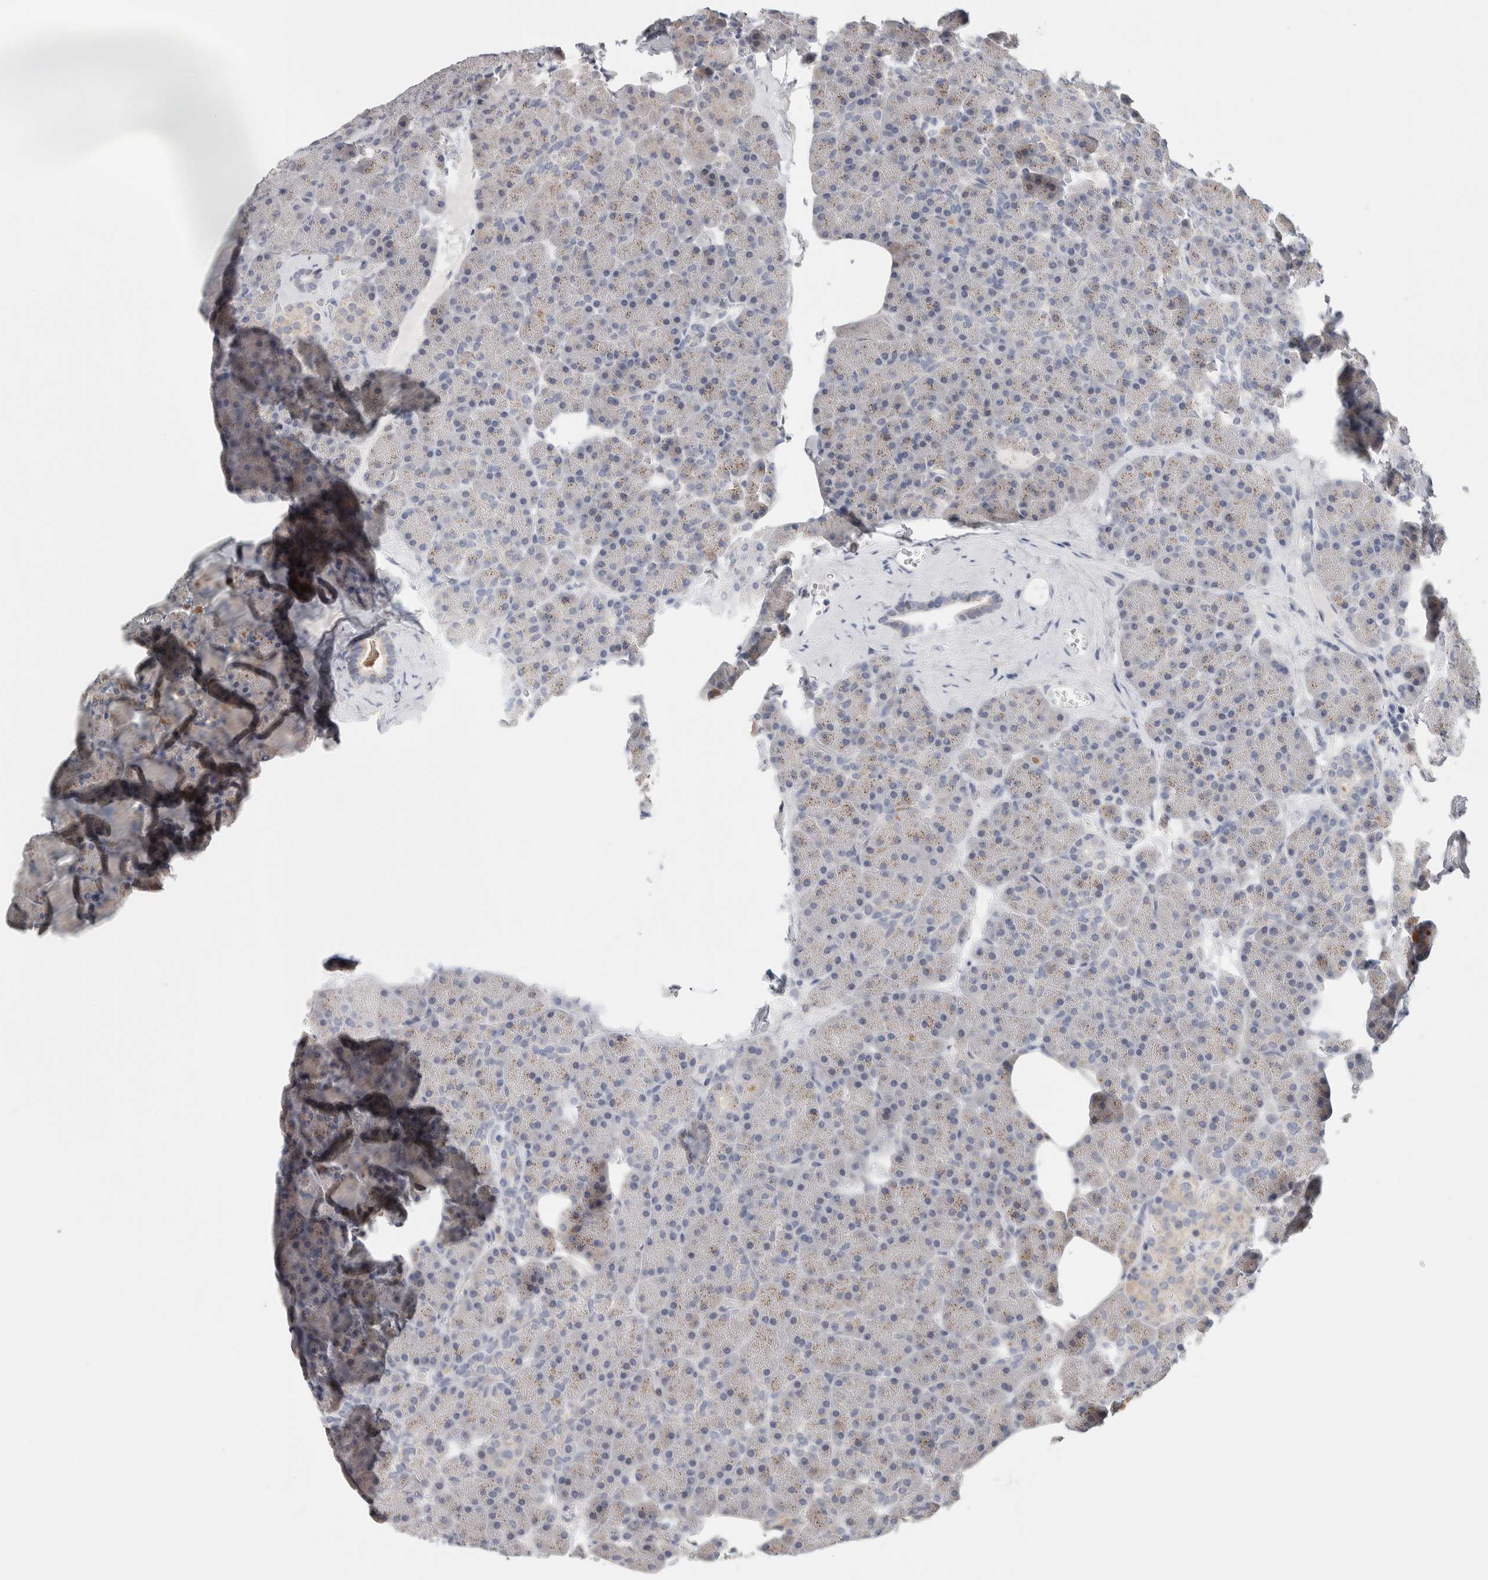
{"staining": {"intensity": "weak", "quantity": "<25%", "location": "cytoplasmic/membranous"}, "tissue": "pancreas", "cell_type": "Exocrine glandular cells", "image_type": "normal", "snomed": [{"axis": "morphology", "description": "Normal tissue, NOS"}, {"axis": "morphology", "description": "Carcinoid, malignant, NOS"}, {"axis": "topography", "description": "Pancreas"}], "caption": "Immunohistochemistry histopathology image of benign human pancreas stained for a protein (brown), which exhibits no expression in exocrine glandular cells.", "gene": "SCN2A", "patient": {"sex": "female", "age": 35}}